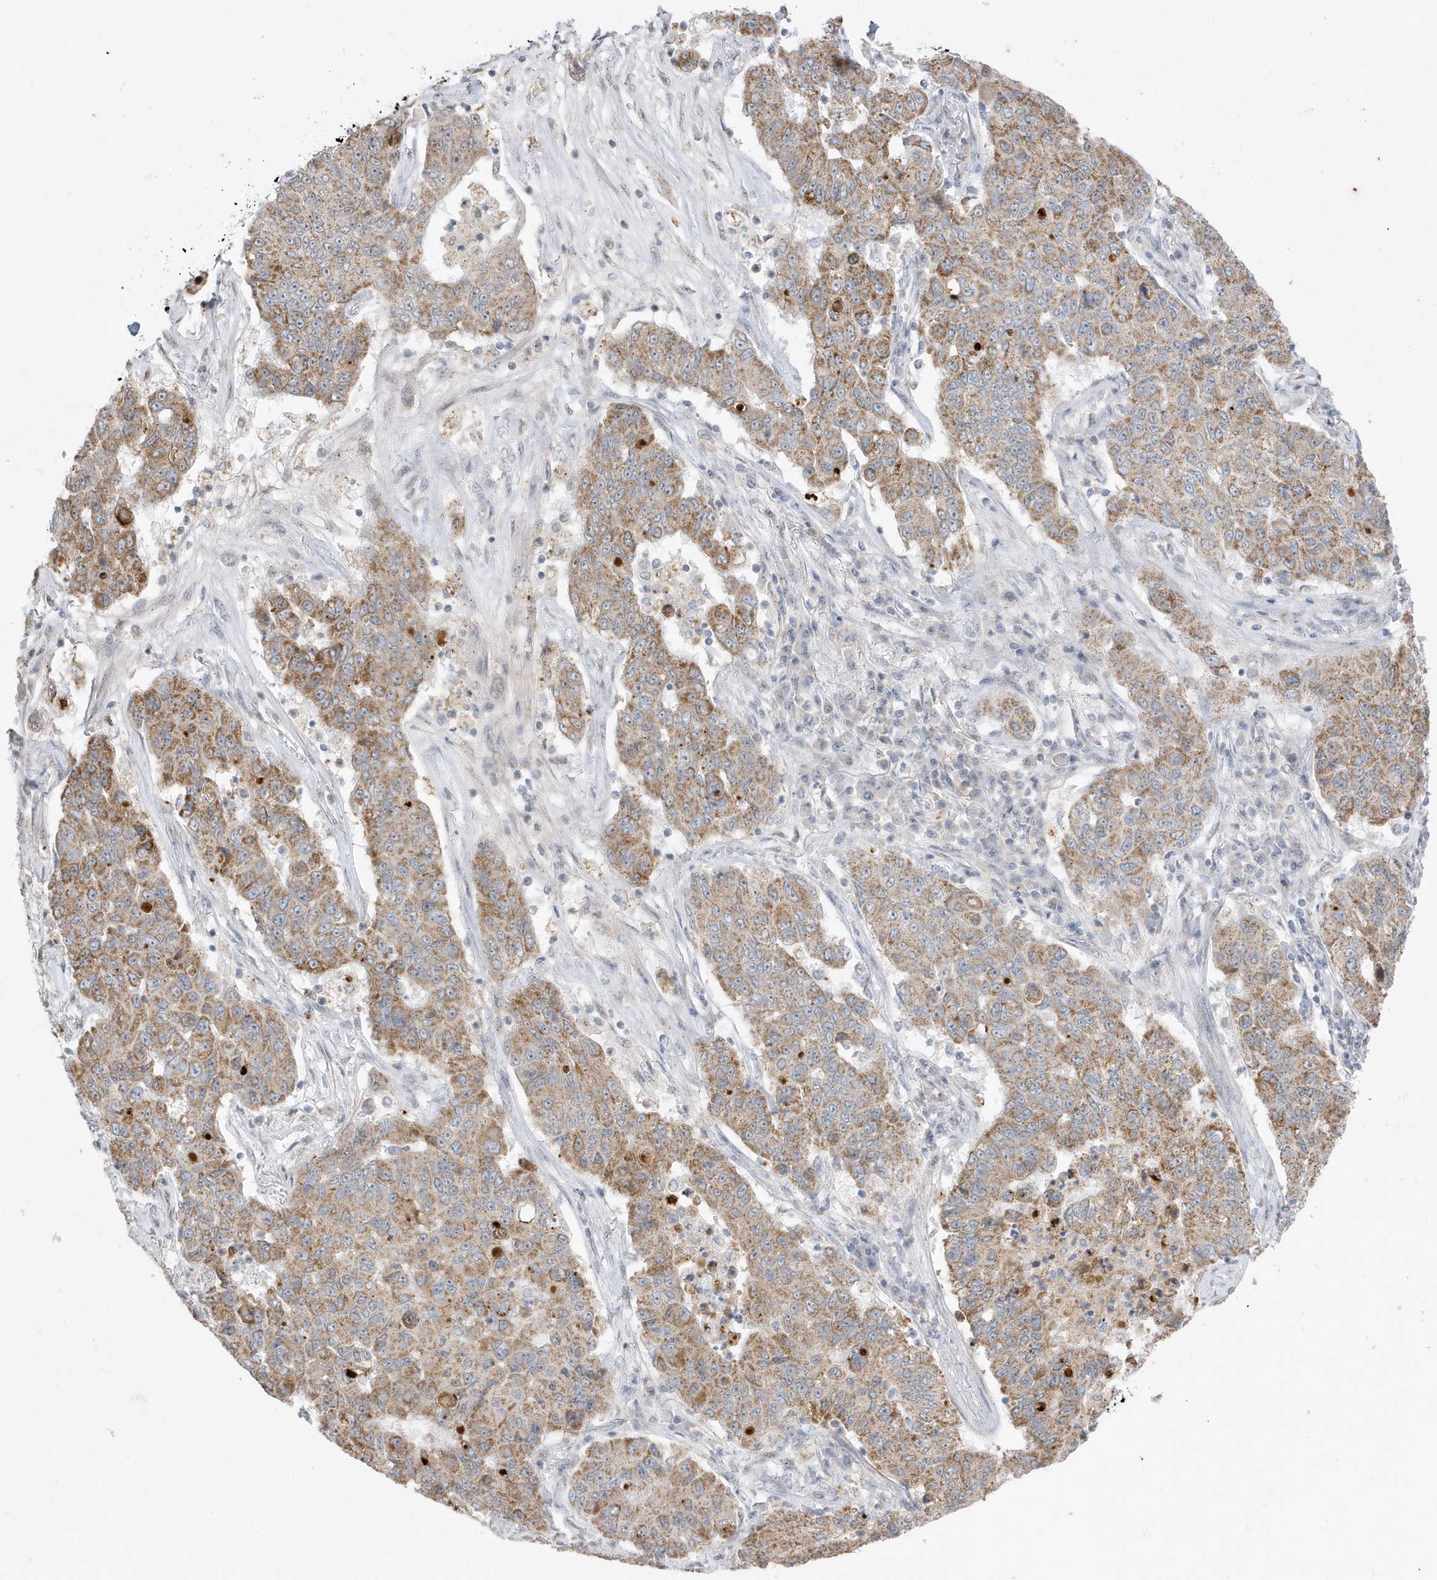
{"staining": {"intensity": "moderate", "quantity": ">75%", "location": "cytoplasmic/membranous"}, "tissue": "lung cancer", "cell_type": "Tumor cells", "image_type": "cancer", "snomed": [{"axis": "morphology", "description": "Squamous cell carcinoma, NOS"}, {"axis": "topography", "description": "Lung"}], "caption": "A high-resolution photomicrograph shows IHC staining of lung squamous cell carcinoma, which shows moderate cytoplasmic/membranous positivity in approximately >75% of tumor cells.", "gene": "FNDC1", "patient": {"sex": "male", "age": 74}}